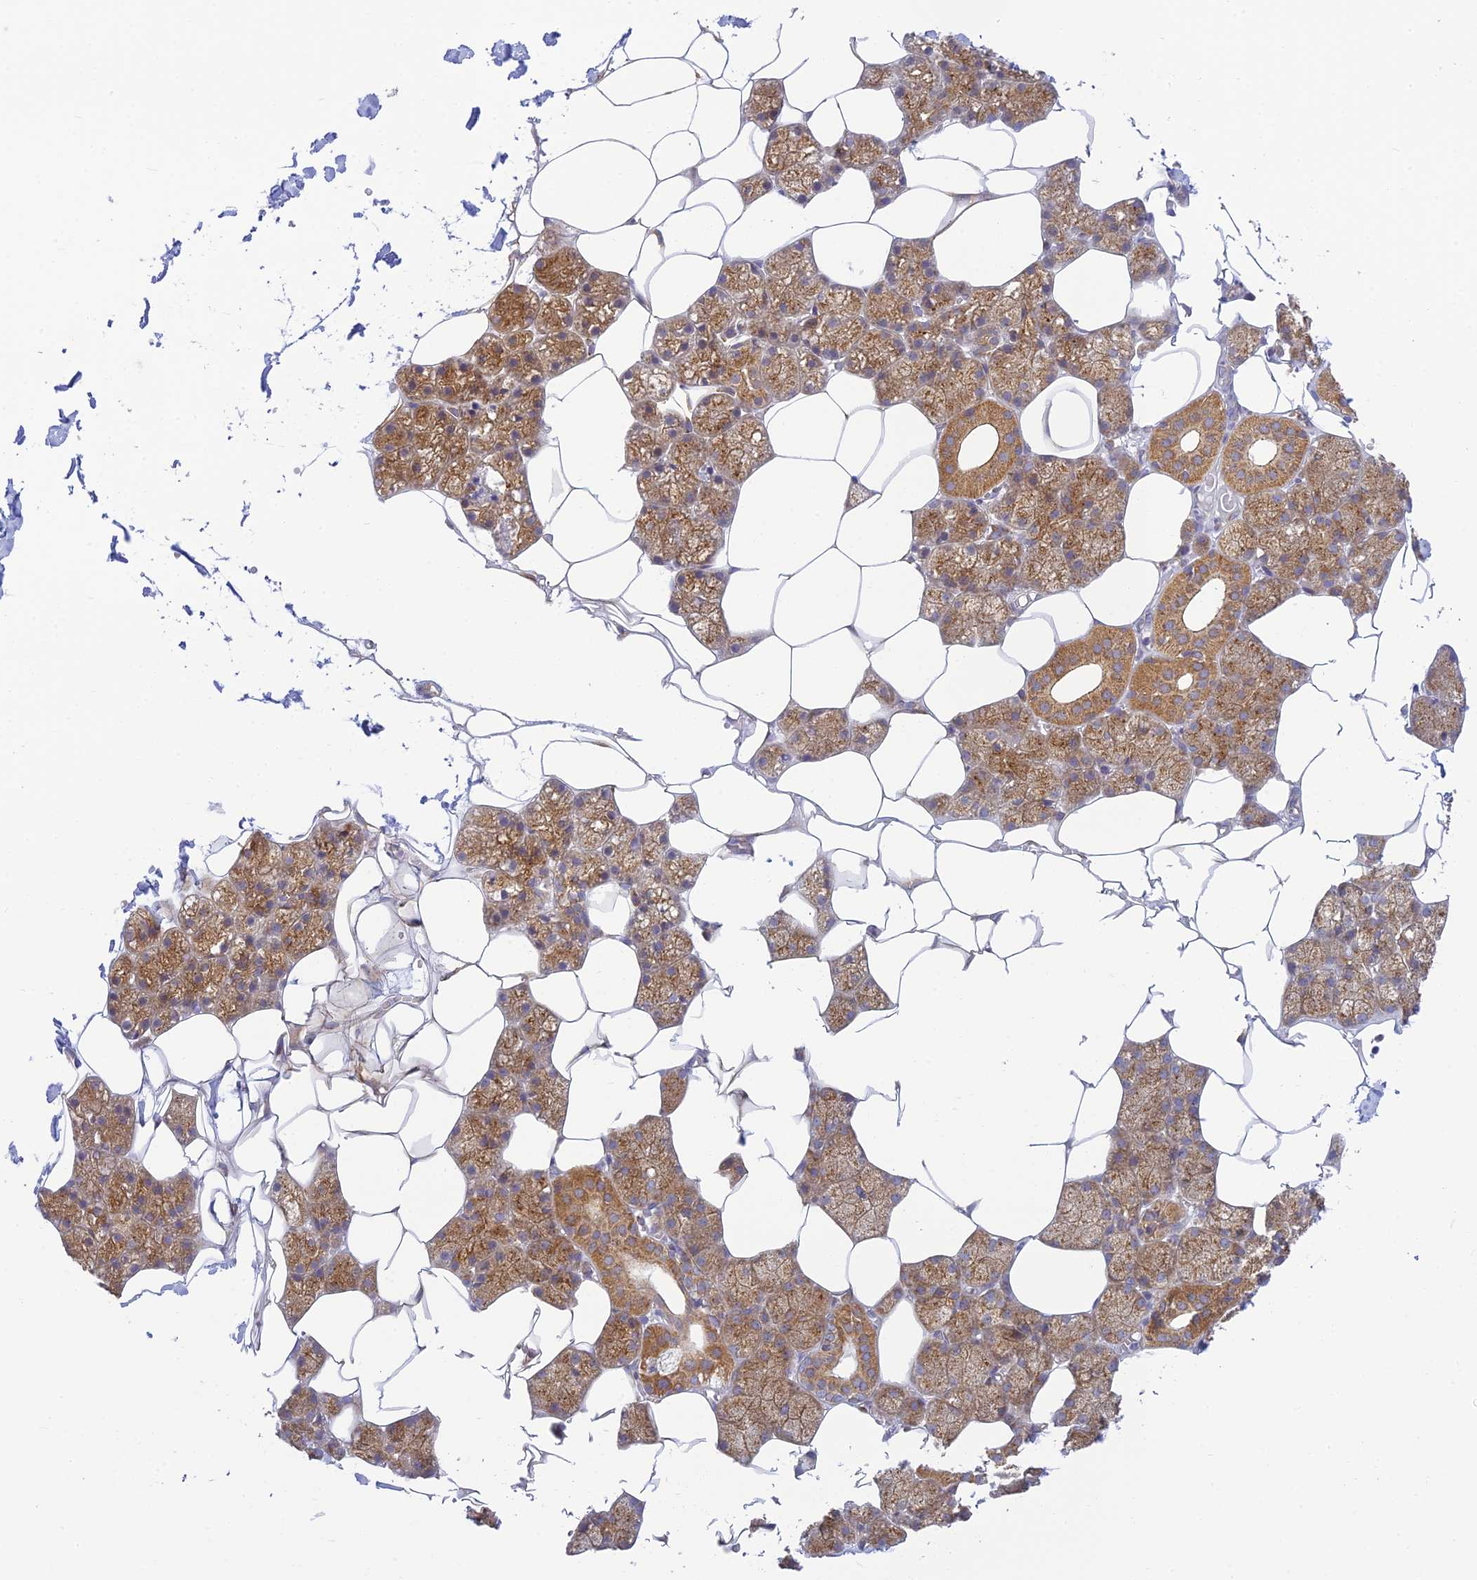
{"staining": {"intensity": "moderate", "quantity": ">75%", "location": "cytoplasmic/membranous"}, "tissue": "salivary gland", "cell_type": "Glandular cells", "image_type": "normal", "snomed": [{"axis": "morphology", "description": "Normal tissue, NOS"}, {"axis": "topography", "description": "Salivary gland"}], "caption": "Unremarkable salivary gland shows moderate cytoplasmic/membranous expression in approximately >75% of glandular cells The staining was performed using DAB, with brown indicating positive protein expression. Nuclei are stained blue with hematoxylin..", "gene": "HOOK2", "patient": {"sex": "male", "age": 62}}